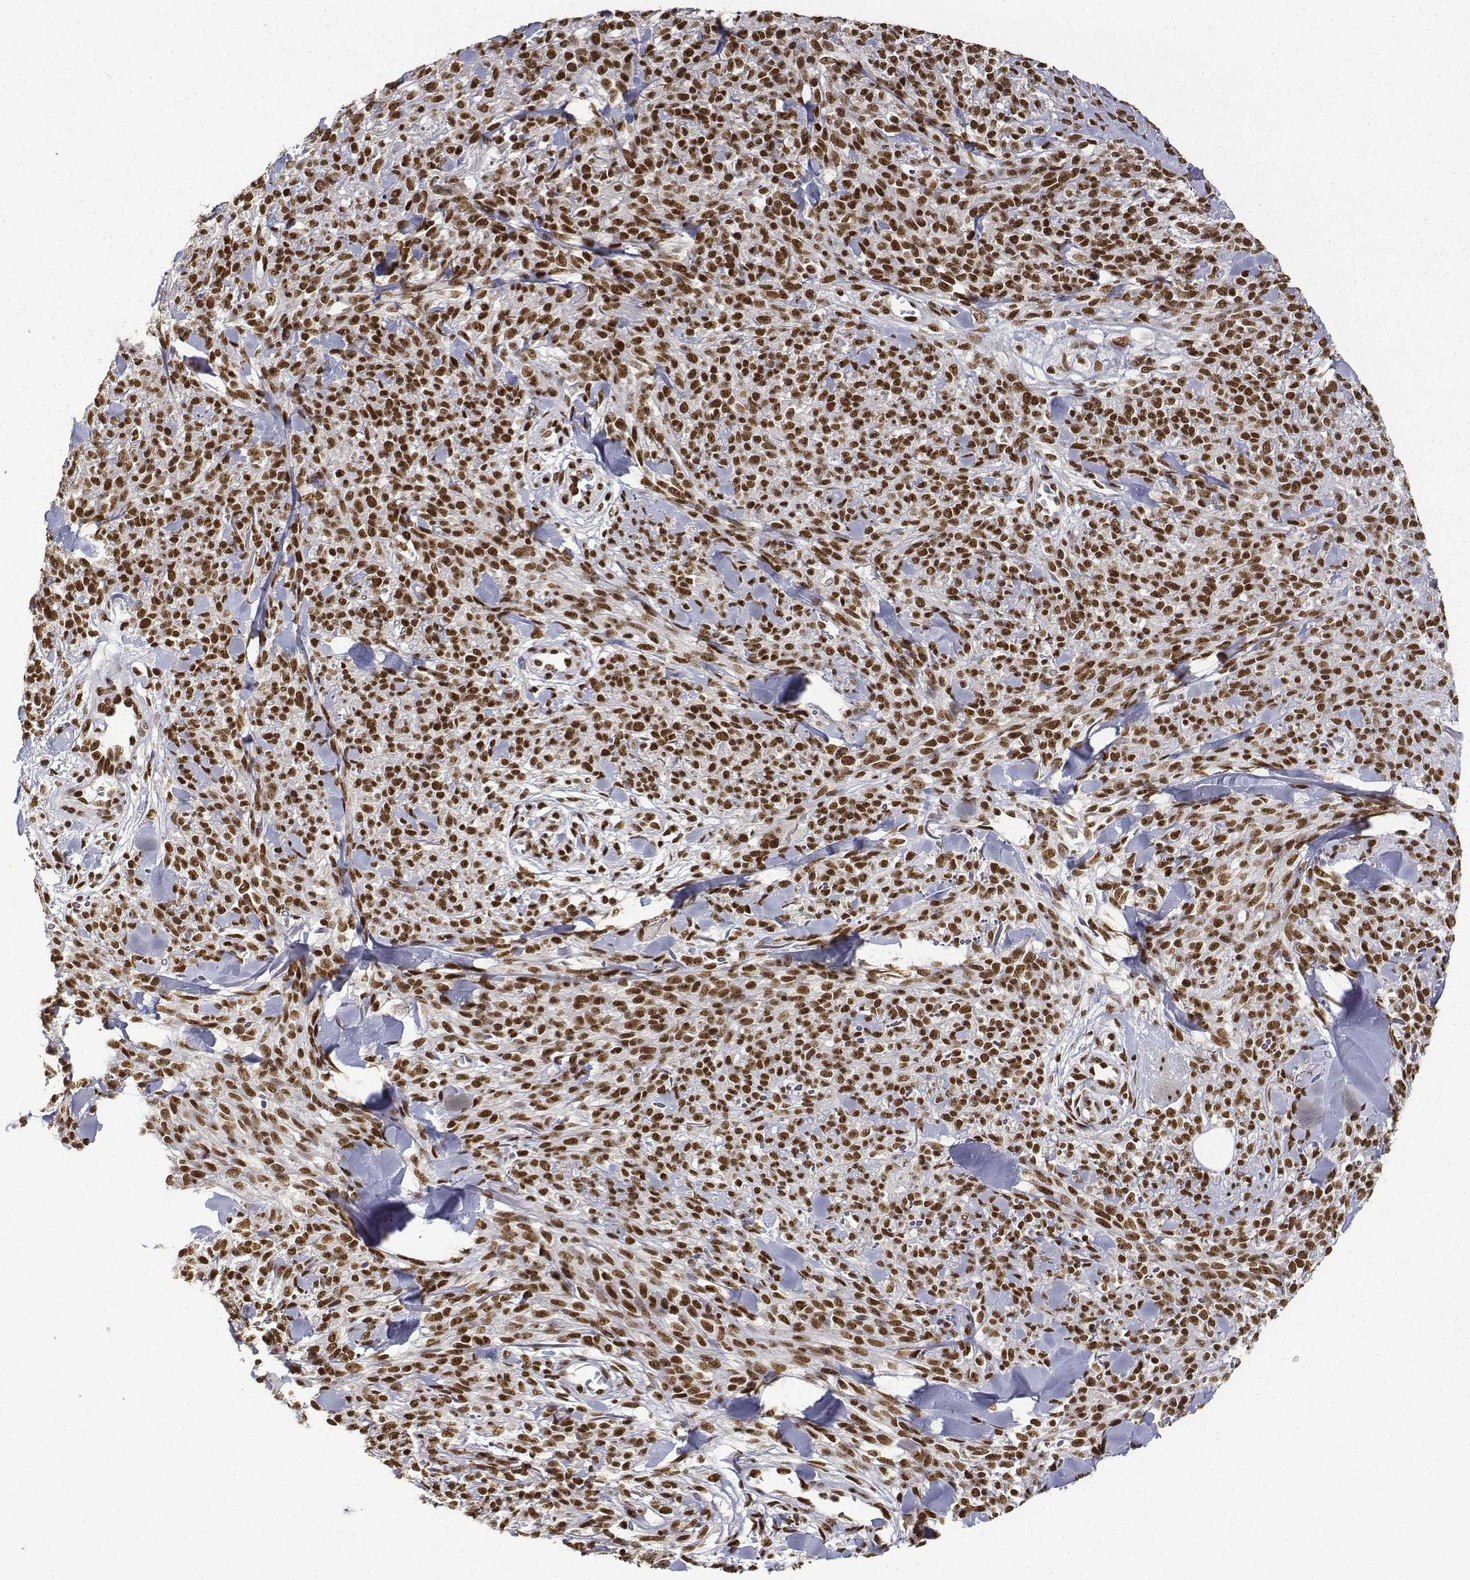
{"staining": {"intensity": "strong", "quantity": ">75%", "location": "nuclear"}, "tissue": "melanoma", "cell_type": "Tumor cells", "image_type": "cancer", "snomed": [{"axis": "morphology", "description": "Malignant melanoma, NOS"}, {"axis": "topography", "description": "Skin"}, {"axis": "topography", "description": "Skin of trunk"}], "caption": "IHC (DAB) staining of human malignant melanoma displays strong nuclear protein positivity in approximately >75% of tumor cells.", "gene": "ATRX", "patient": {"sex": "male", "age": 74}}